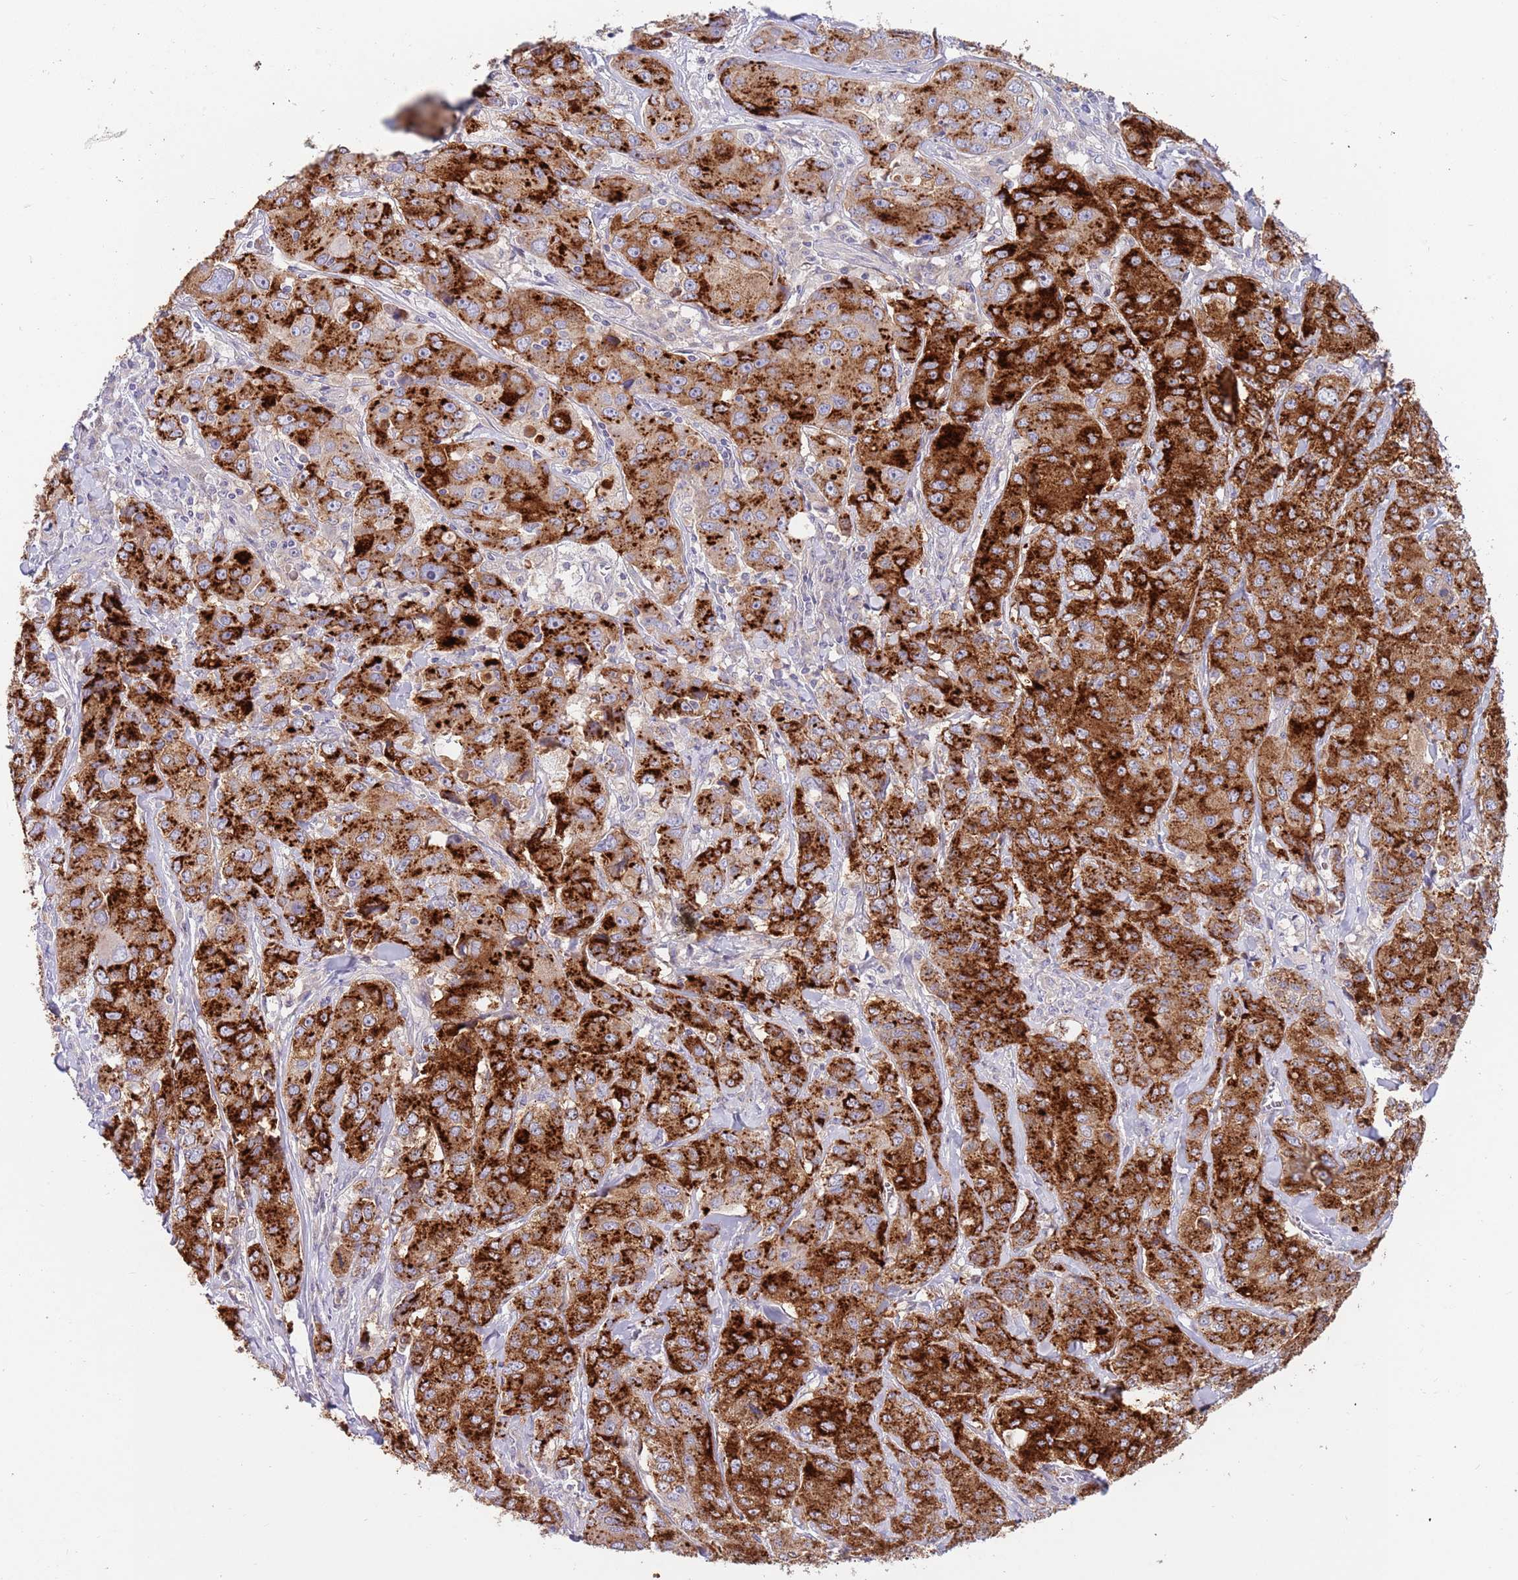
{"staining": {"intensity": "strong", "quantity": ">75%", "location": "cytoplasmic/membranous"}, "tissue": "breast cancer", "cell_type": "Tumor cells", "image_type": "cancer", "snomed": [{"axis": "morphology", "description": "Duct carcinoma"}, {"axis": "topography", "description": "Breast"}], "caption": "Immunohistochemical staining of human breast cancer displays high levels of strong cytoplasmic/membranous protein staining in approximately >75% of tumor cells.", "gene": "BORCS5", "patient": {"sex": "female", "age": 43}}